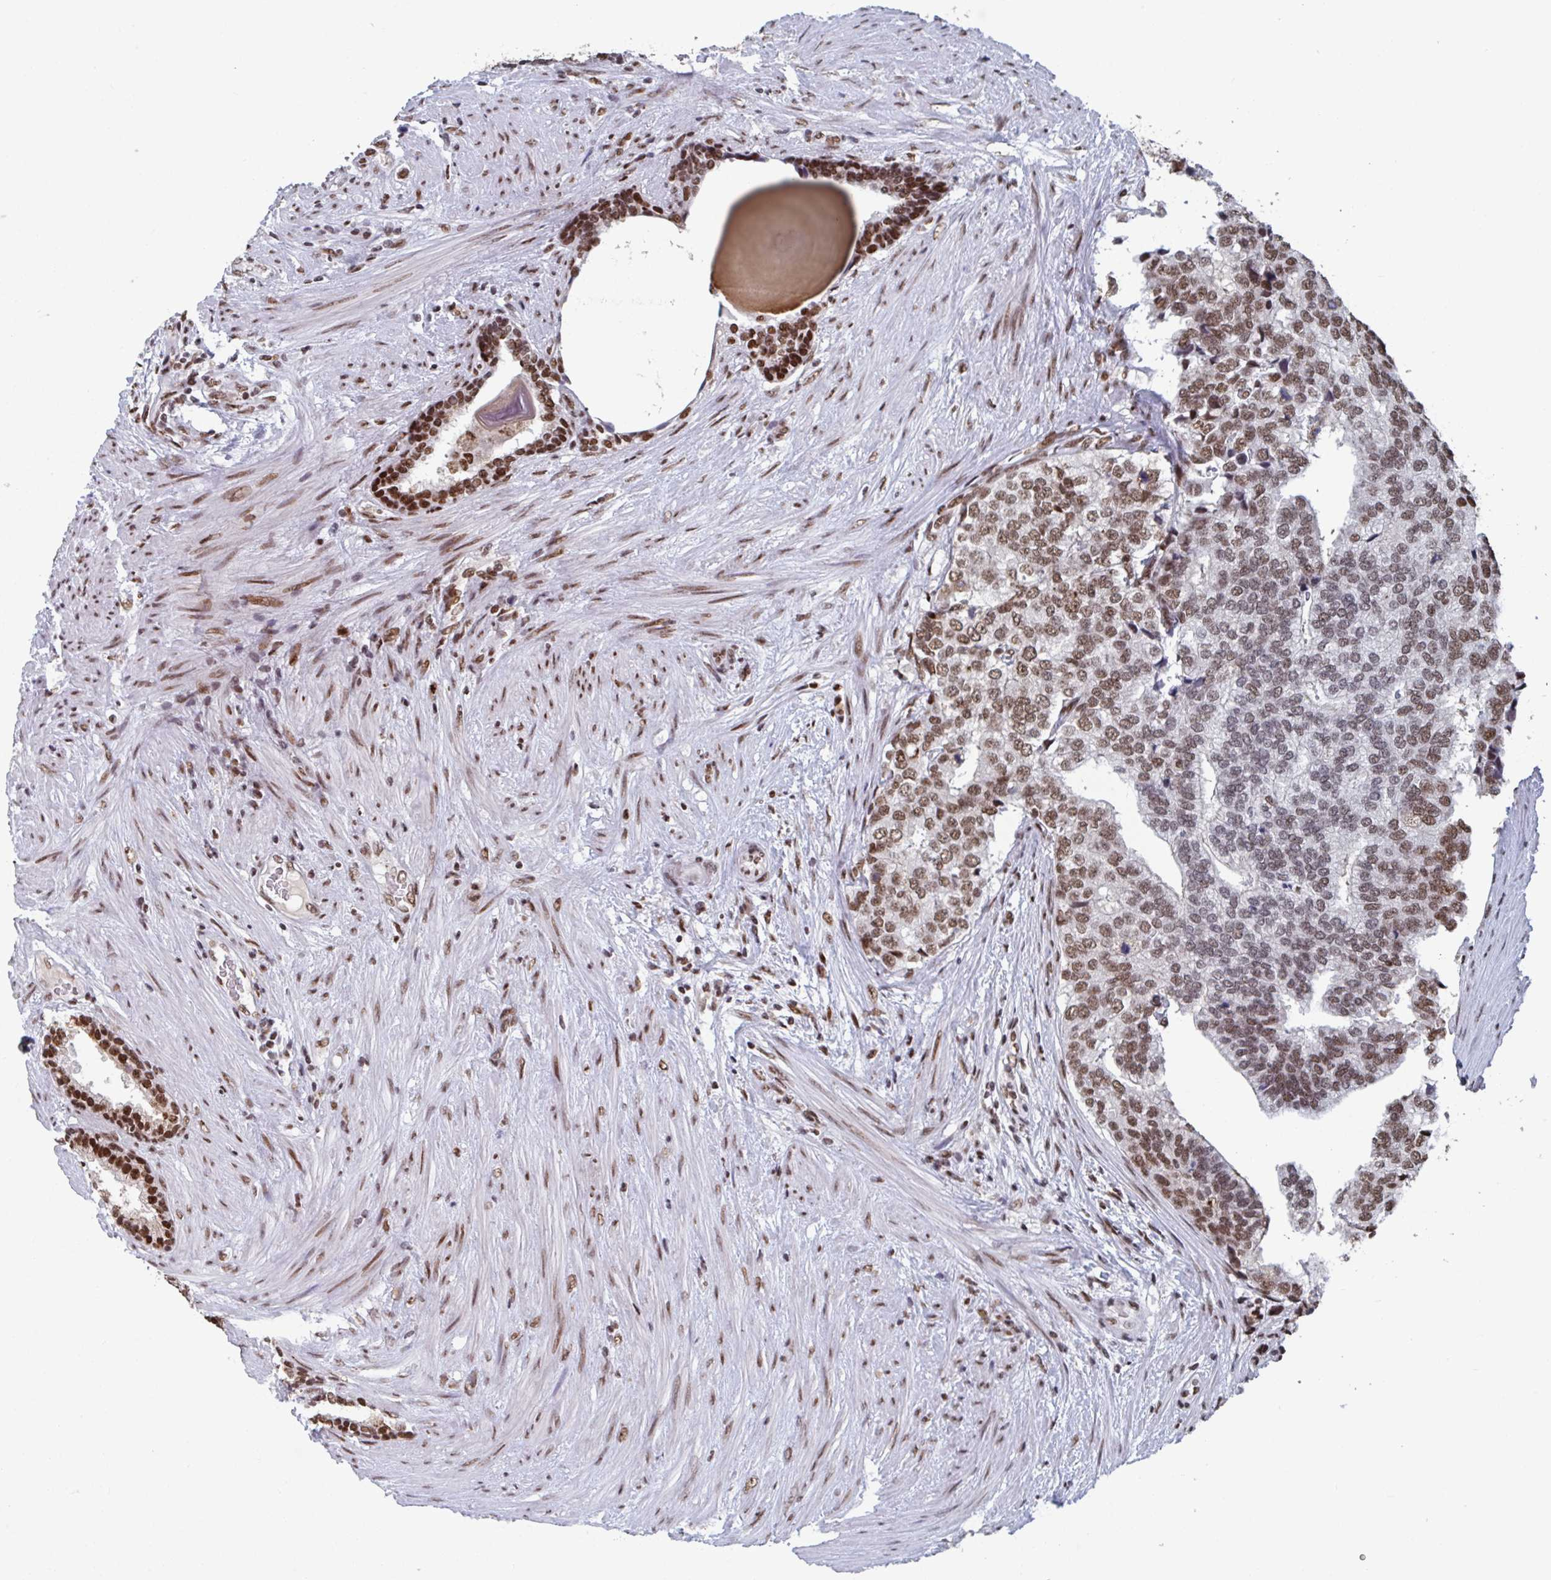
{"staining": {"intensity": "strong", "quantity": "25%-75%", "location": "nuclear"}, "tissue": "prostate cancer", "cell_type": "Tumor cells", "image_type": "cancer", "snomed": [{"axis": "morphology", "description": "Adenocarcinoma, High grade"}, {"axis": "topography", "description": "Prostate"}], "caption": "Prostate cancer stained with a protein marker exhibits strong staining in tumor cells.", "gene": "ZNF607", "patient": {"sex": "male", "age": 68}}